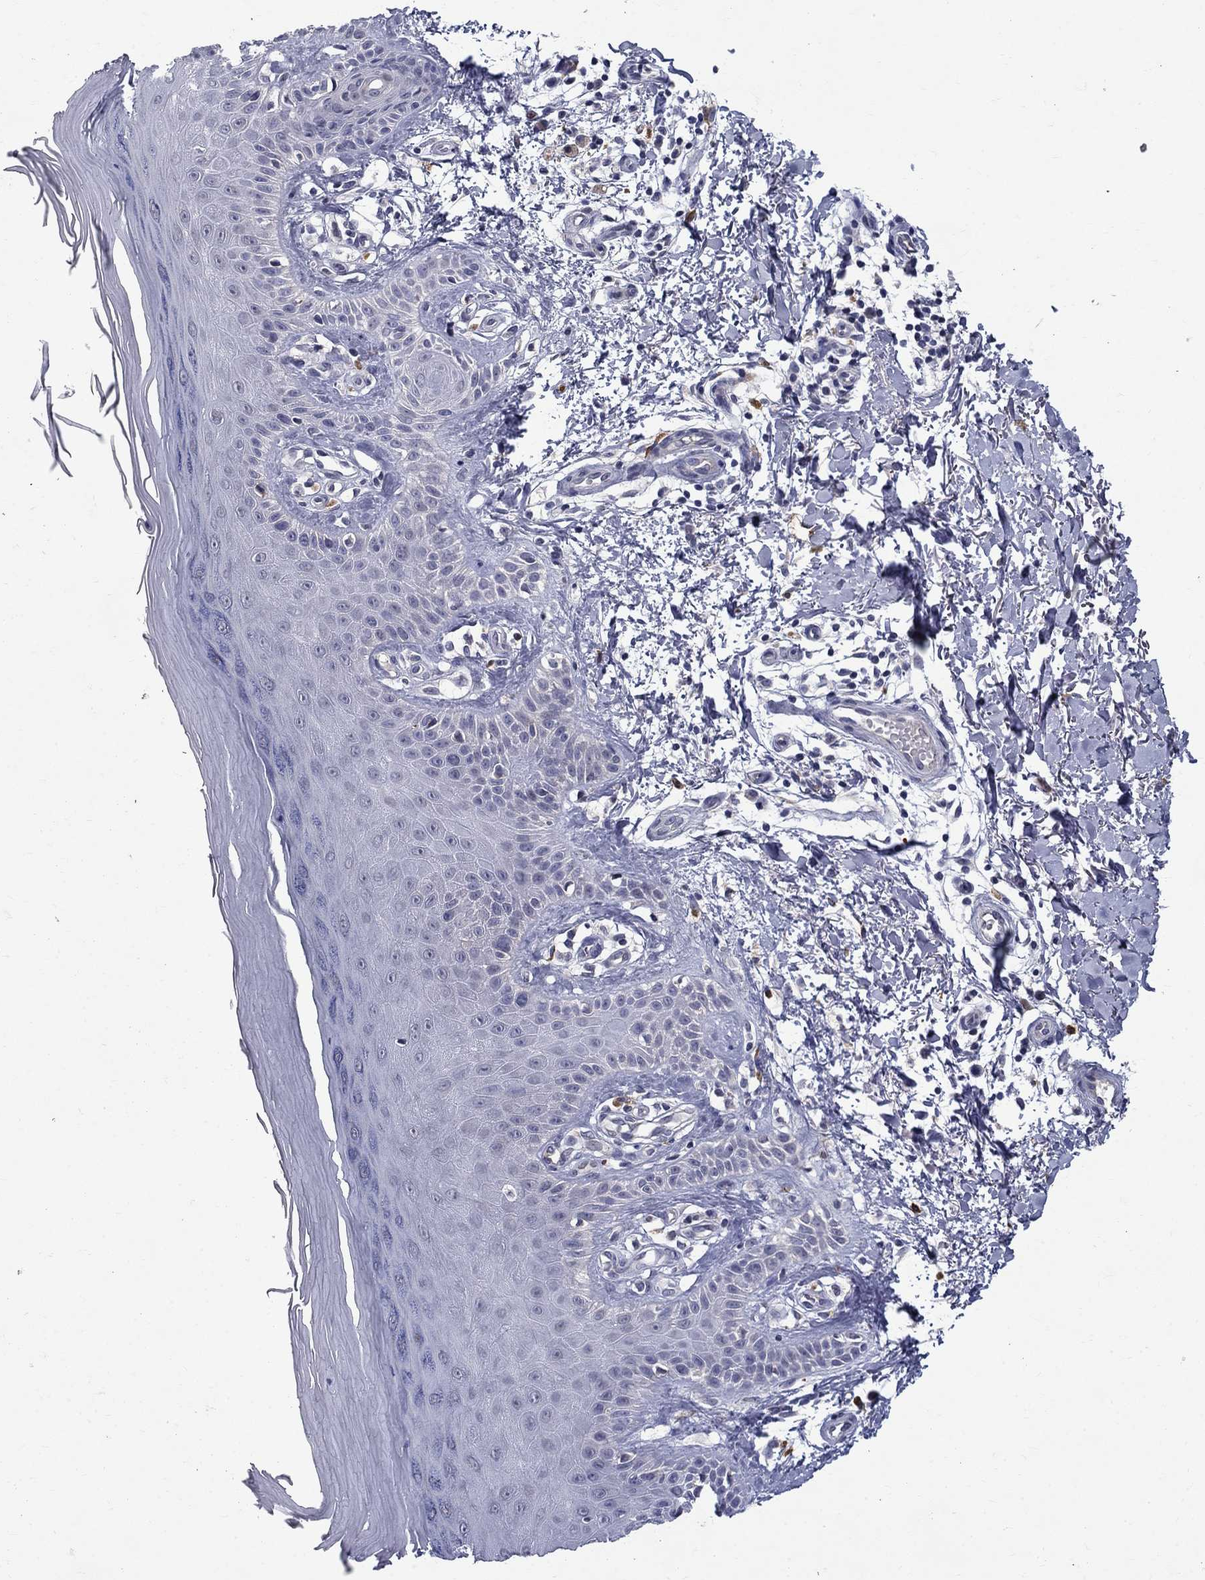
{"staining": {"intensity": "negative", "quantity": "none", "location": "none"}, "tissue": "skin", "cell_type": "Fibroblasts", "image_type": "normal", "snomed": [{"axis": "morphology", "description": "Normal tissue, NOS"}, {"axis": "morphology", "description": "Inflammation, NOS"}, {"axis": "morphology", "description": "Fibrosis, NOS"}, {"axis": "topography", "description": "Skin"}], "caption": "Micrograph shows no significant protein positivity in fibroblasts of normal skin.", "gene": "STAB2", "patient": {"sex": "male", "age": 71}}